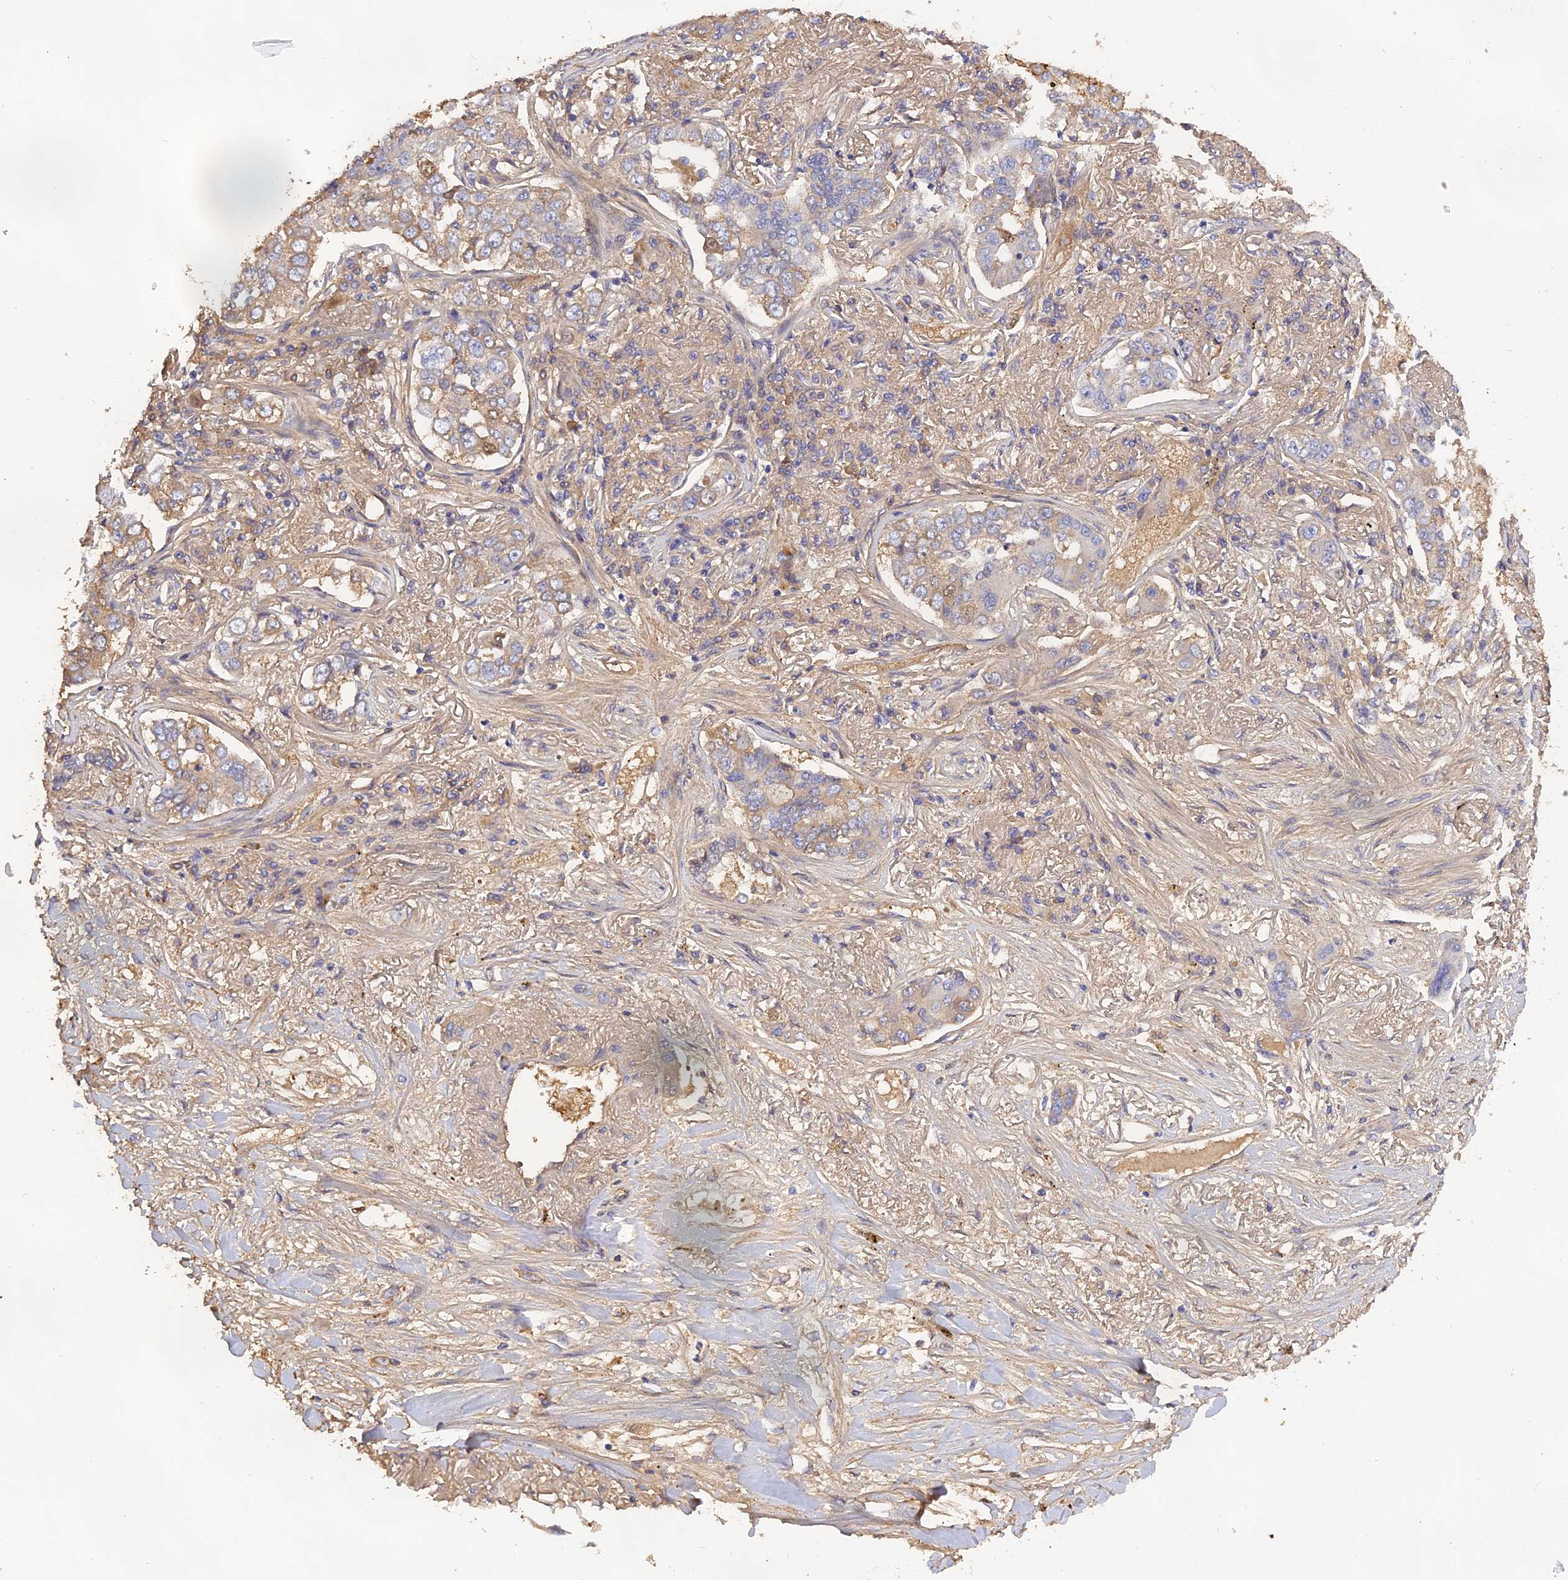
{"staining": {"intensity": "weak", "quantity": "<25%", "location": "cytoplasmic/membranous"}, "tissue": "lung cancer", "cell_type": "Tumor cells", "image_type": "cancer", "snomed": [{"axis": "morphology", "description": "Adenocarcinoma, NOS"}, {"axis": "topography", "description": "Lung"}], "caption": "IHC of human lung adenocarcinoma reveals no staining in tumor cells.", "gene": "PZP", "patient": {"sex": "male", "age": 49}}